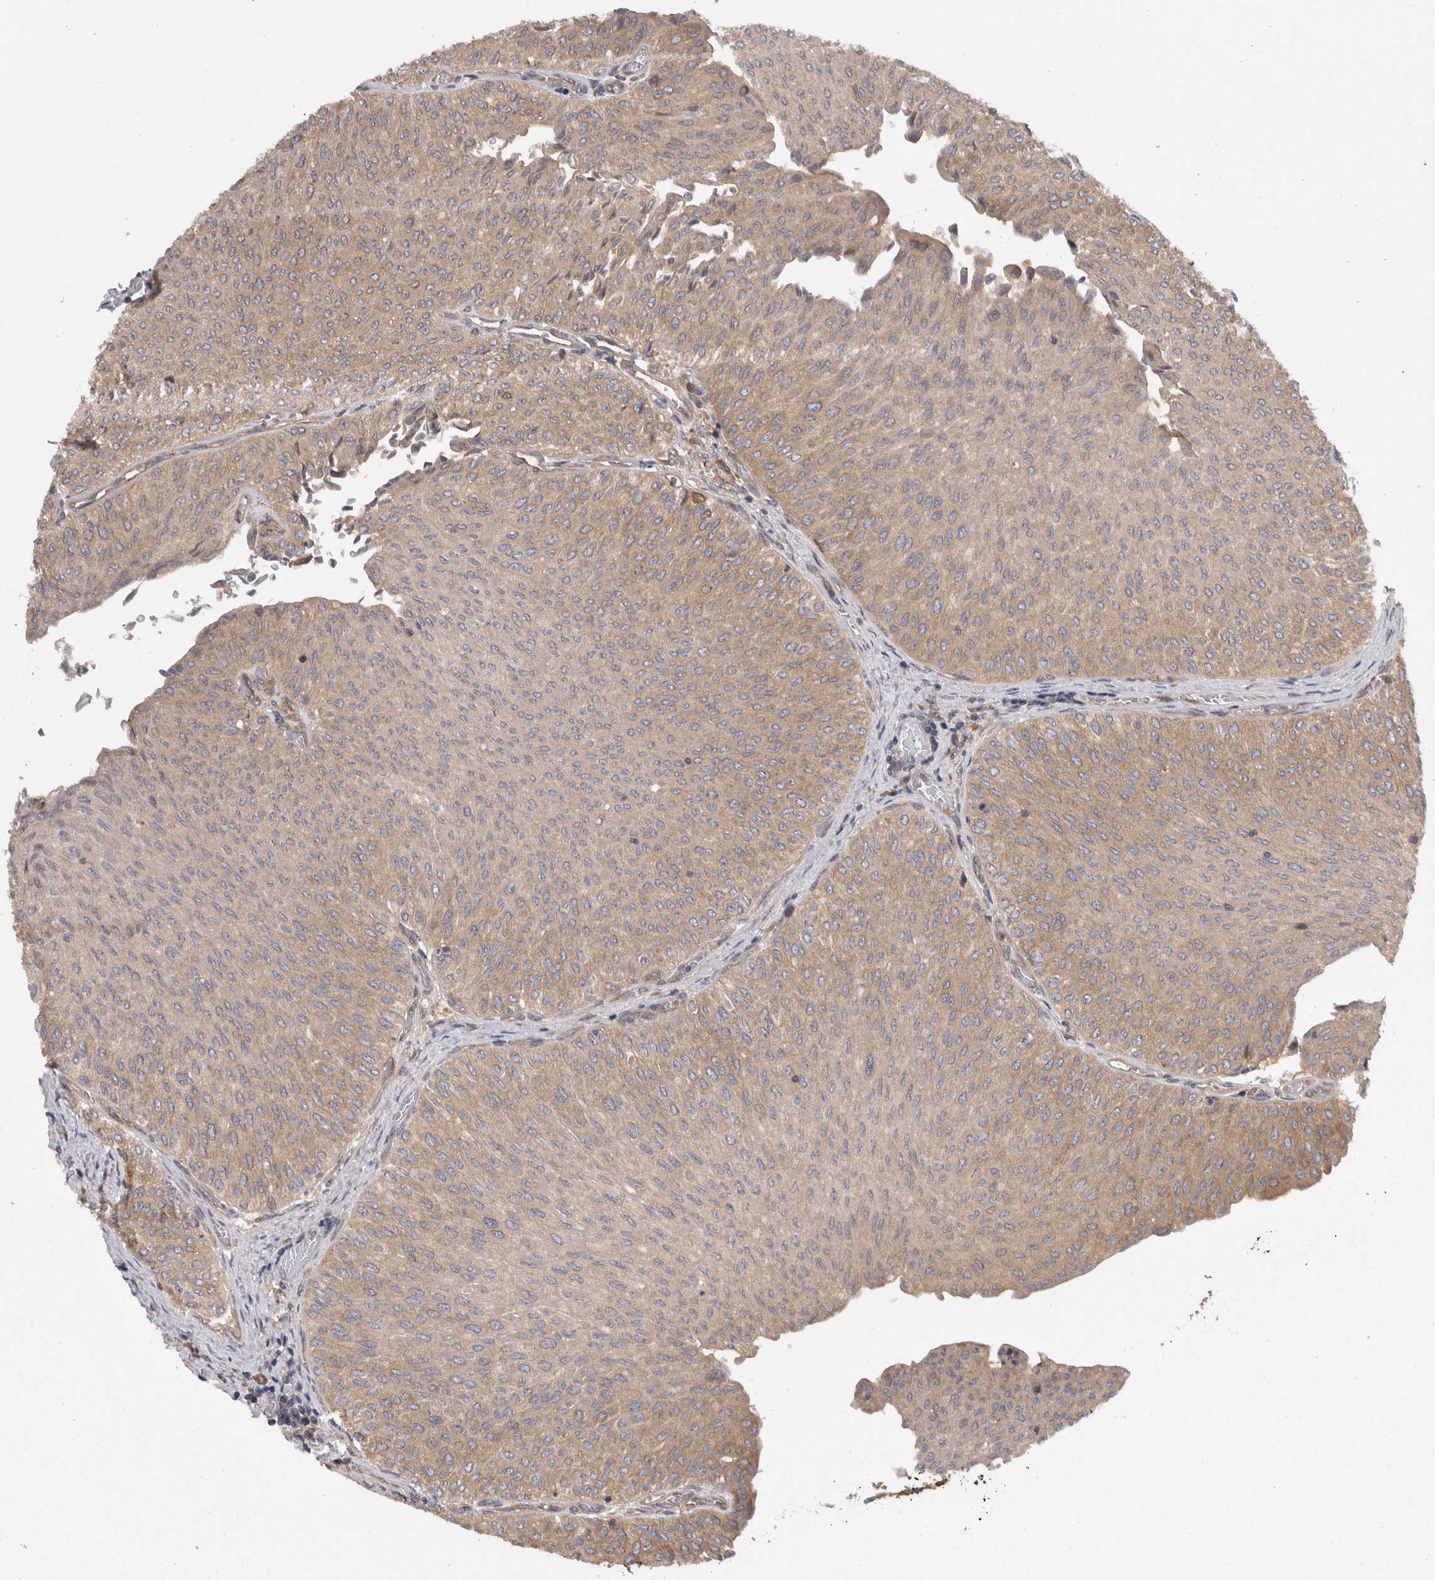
{"staining": {"intensity": "weak", "quantity": ">75%", "location": "cytoplasmic/membranous"}, "tissue": "urothelial cancer", "cell_type": "Tumor cells", "image_type": "cancer", "snomed": [{"axis": "morphology", "description": "Urothelial carcinoma, Low grade"}, {"axis": "topography", "description": "Urinary bladder"}], "caption": "Low-grade urothelial carcinoma stained for a protein (brown) exhibits weak cytoplasmic/membranous positive staining in approximately >75% of tumor cells.", "gene": "SMCR8", "patient": {"sex": "male", "age": 78}}